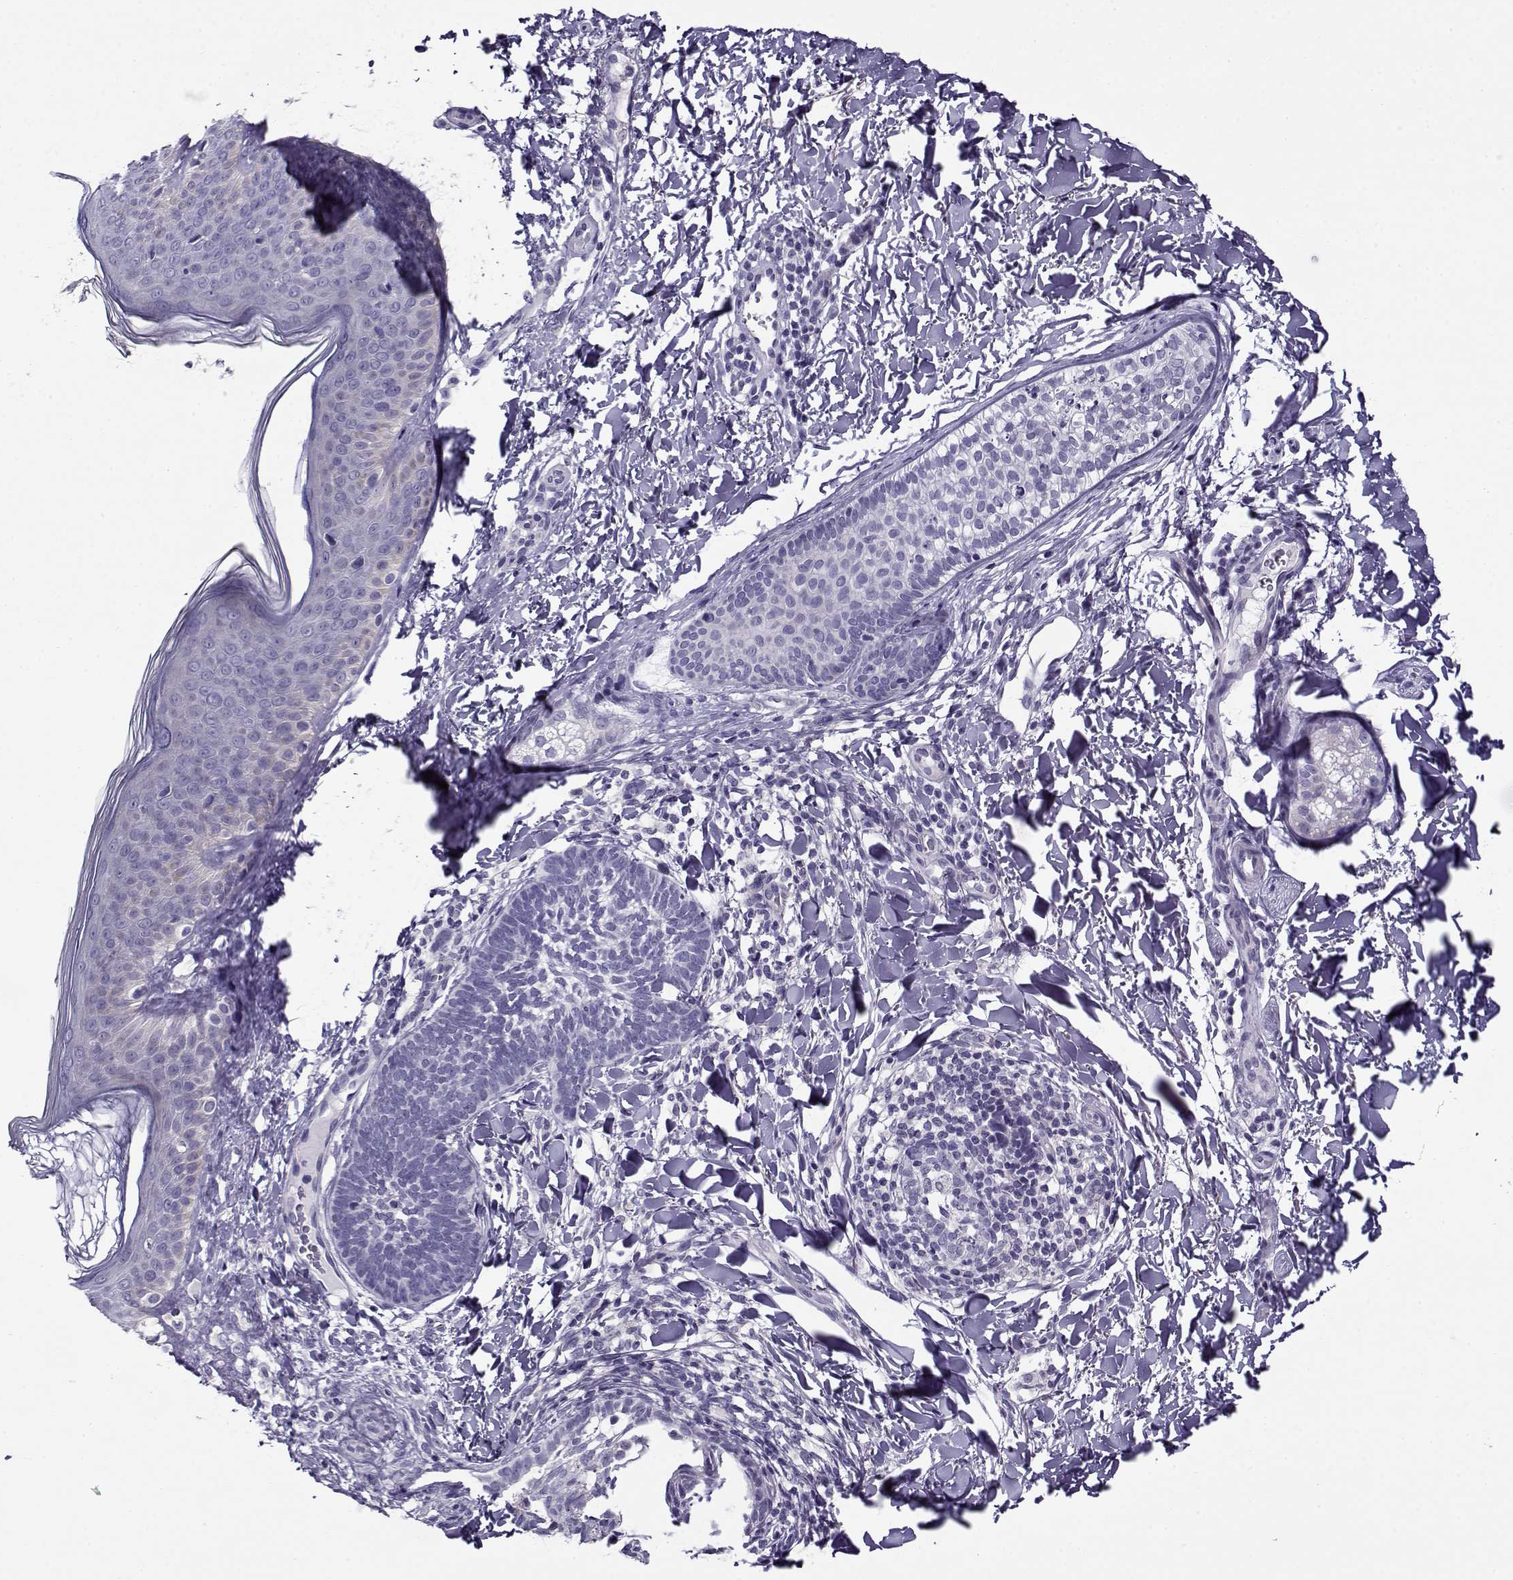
{"staining": {"intensity": "negative", "quantity": "none", "location": "none"}, "tissue": "skin cancer", "cell_type": "Tumor cells", "image_type": "cancer", "snomed": [{"axis": "morphology", "description": "Normal tissue, NOS"}, {"axis": "morphology", "description": "Basal cell carcinoma"}, {"axis": "topography", "description": "Skin"}], "caption": "High power microscopy photomicrograph of an immunohistochemistry histopathology image of skin basal cell carcinoma, revealing no significant expression in tumor cells.", "gene": "FEZF1", "patient": {"sex": "male", "age": 46}}